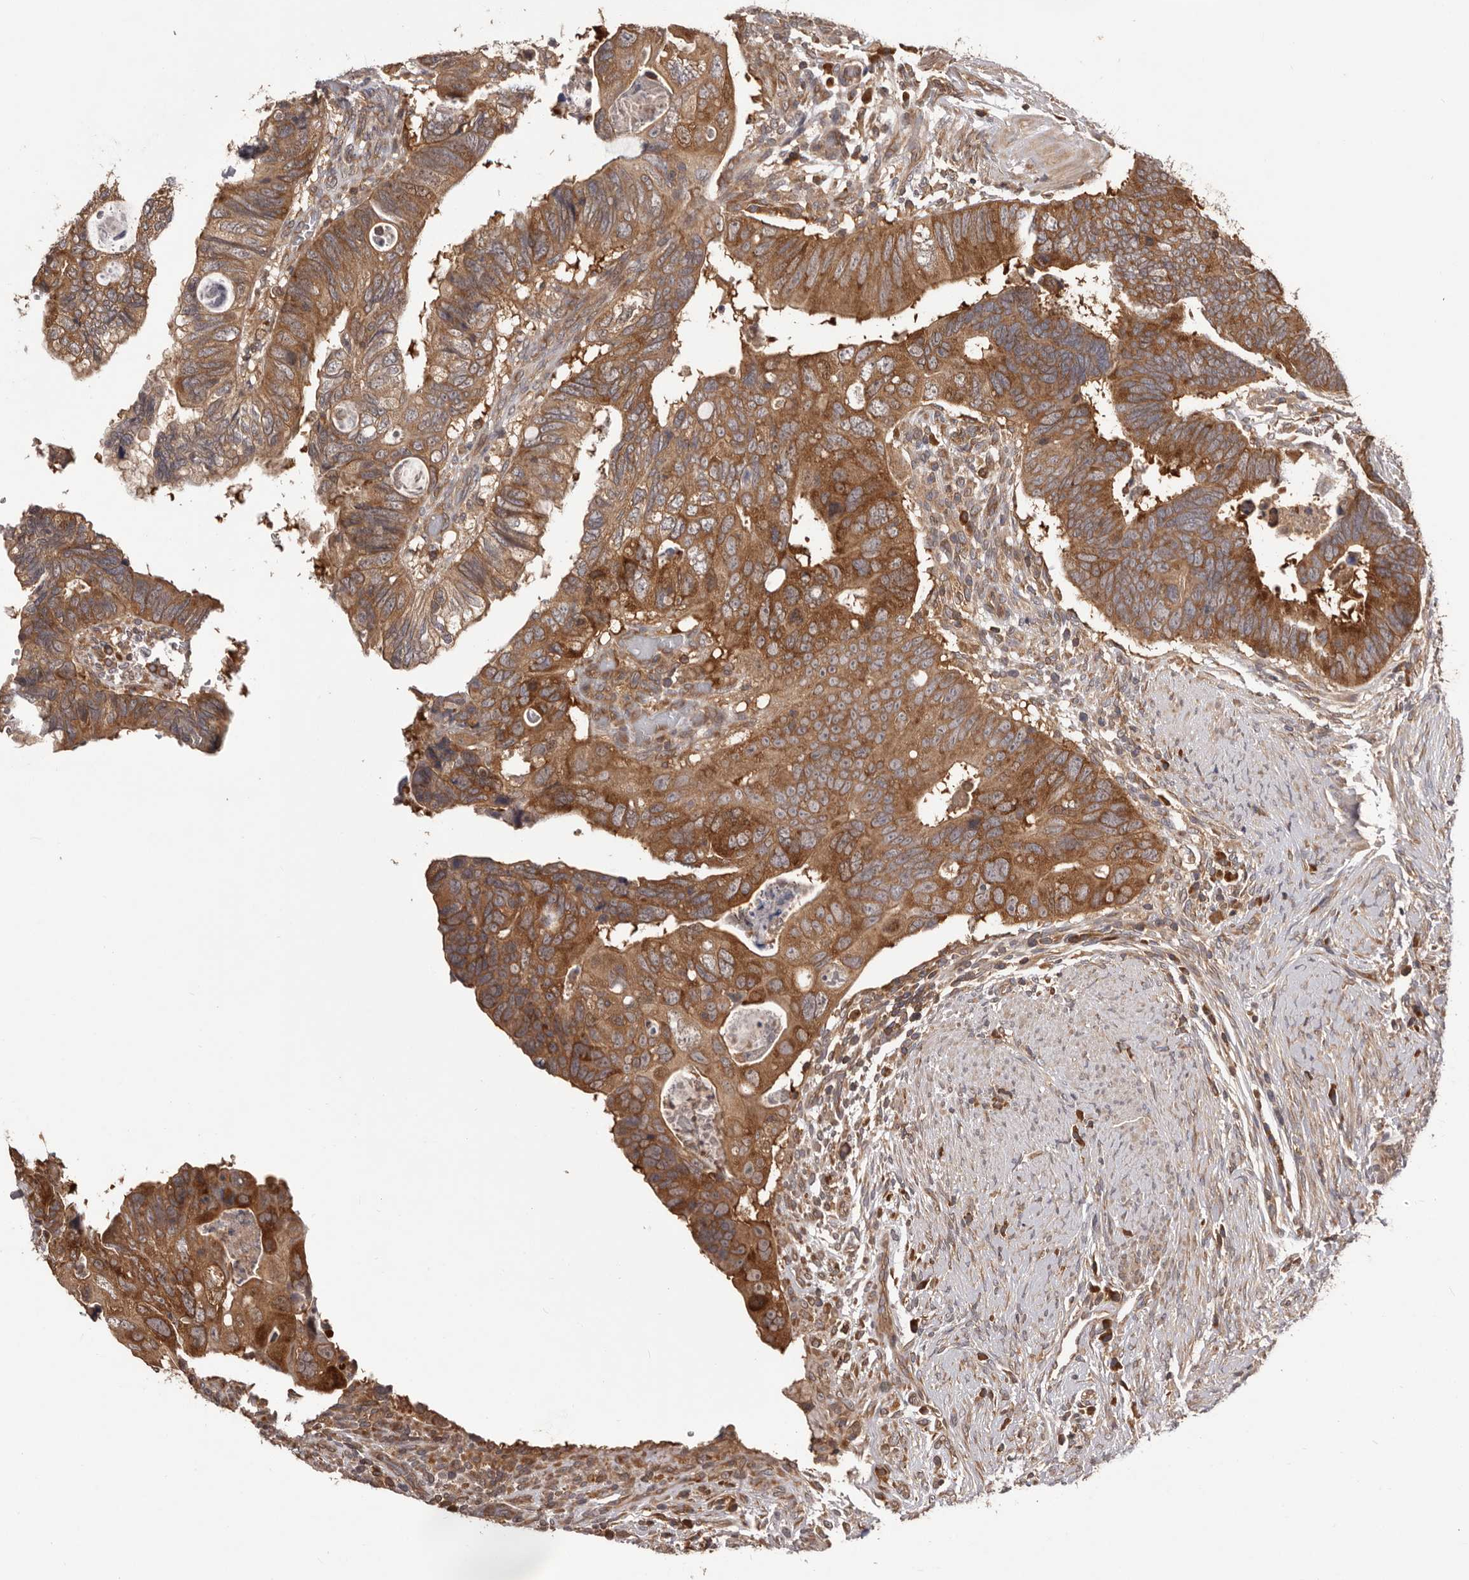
{"staining": {"intensity": "moderate", "quantity": ">75%", "location": "cytoplasmic/membranous"}, "tissue": "colorectal cancer", "cell_type": "Tumor cells", "image_type": "cancer", "snomed": [{"axis": "morphology", "description": "Adenocarcinoma, NOS"}, {"axis": "topography", "description": "Rectum"}], "caption": "Moderate cytoplasmic/membranous staining is seen in approximately >75% of tumor cells in adenocarcinoma (colorectal).", "gene": "HBS1L", "patient": {"sex": "male", "age": 53}}